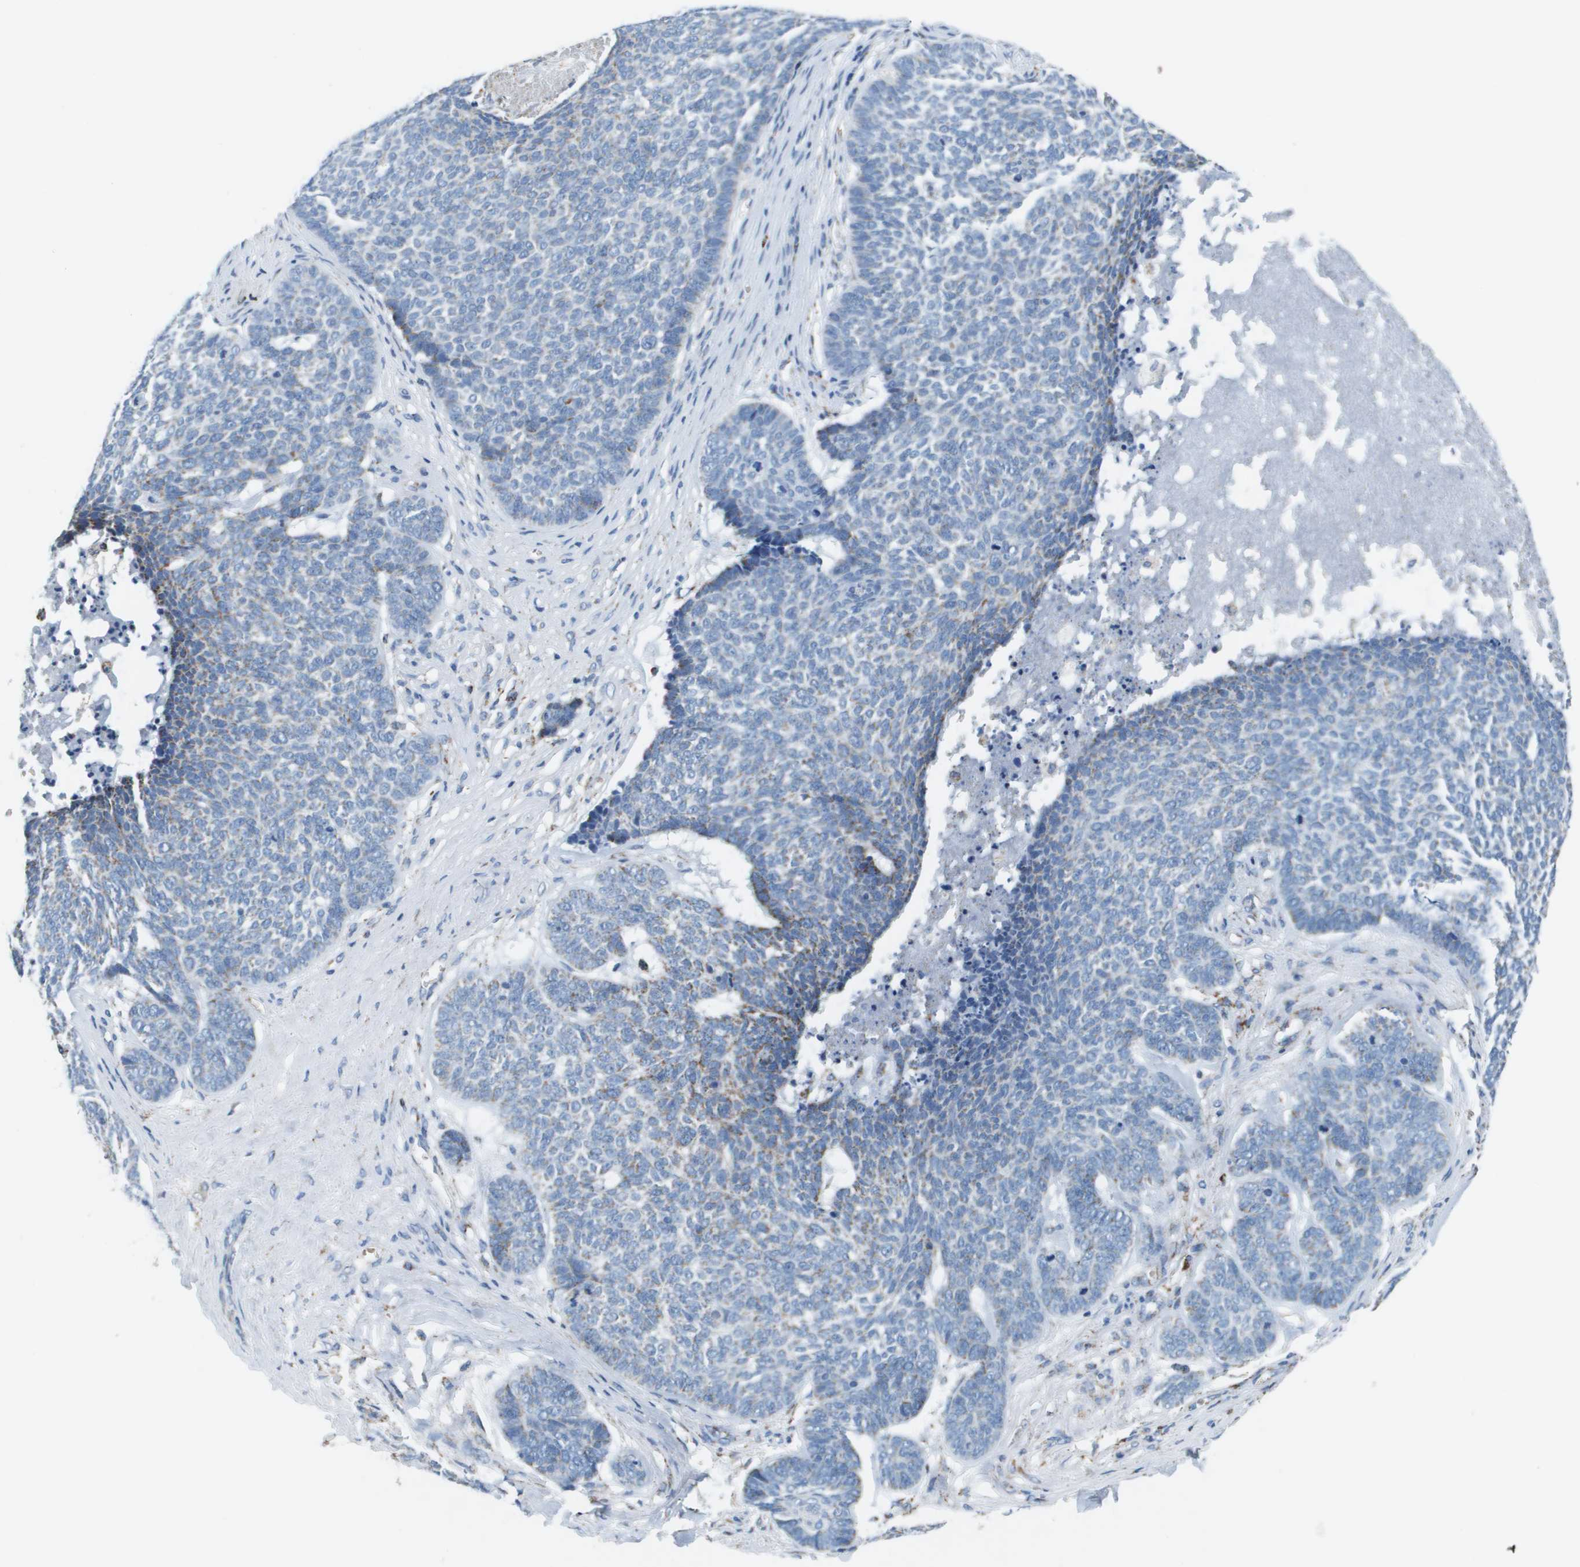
{"staining": {"intensity": "negative", "quantity": "none", "location": "none"}, "tissue": "skin cancer", "cell_type": "Tumor cells", "image_type": "cancer", "snomed": [{"axis": "morphology", "description": "Basal cell carcinoma"}, {"axis": "topography", "description": "Skin"}], "caption": "The micrograph shows no significant expression in tumor cells of skin basal cell carcinoma. (DAB (3,3'-diaminobenzidine) immunohistochemistry, high magnification).", "gene": "ATP5F1B", "patient": {"sex": "male", "age": 84}}